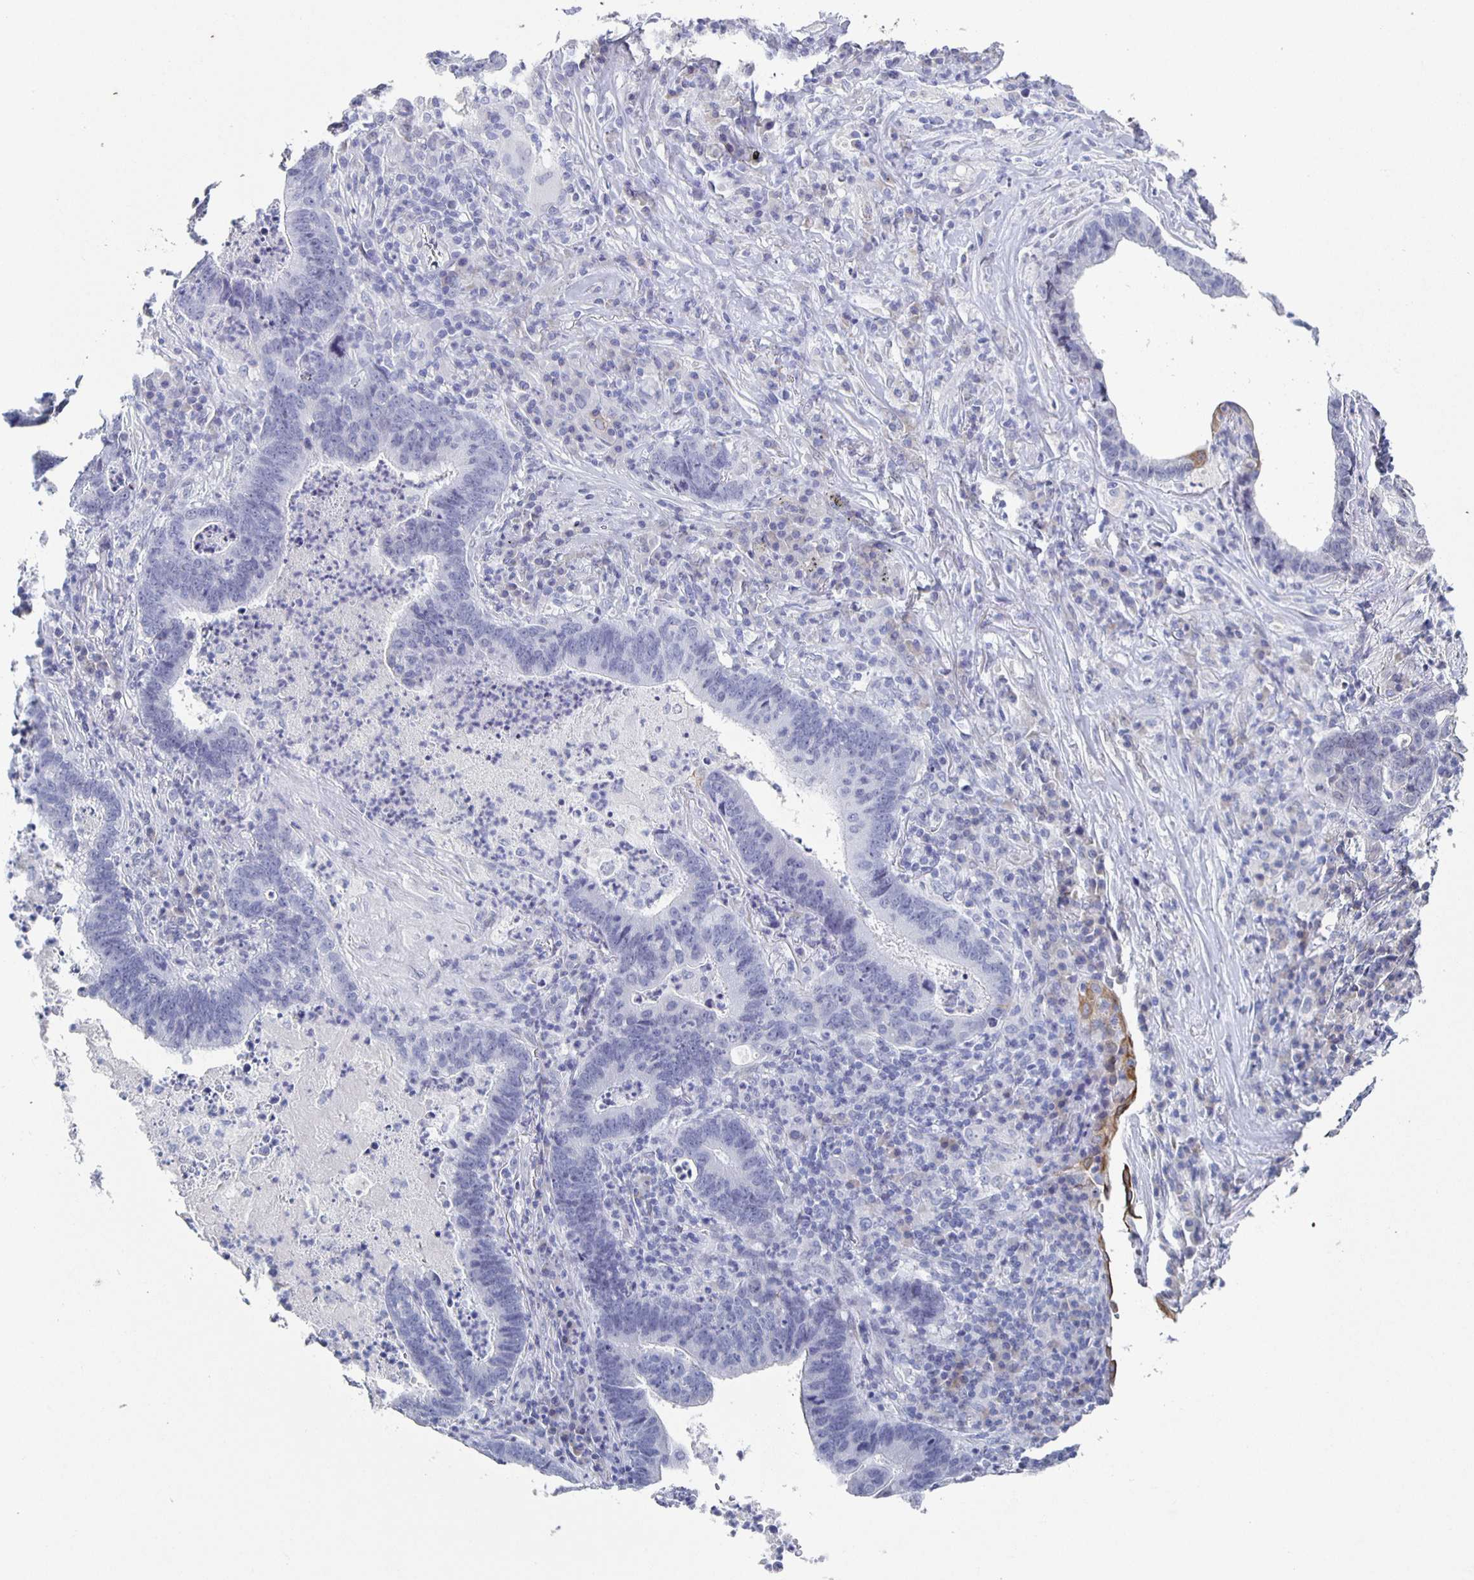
{"staining": {"intensity": "negative", "quantity": "none", "location": "none"}, "tissue": "lung cancer", "cell_type": "Tumor cells", "image_type": "cancer", "snomed": [{"axis": "morphology", "description": "Aneuploidy"}, {"axis": "morphology", "description": "Adenocarcinoma, NOS"}, {"axis": "morphology", "description": "Adenocarcinoma primary or metastatic"}, {"axis": "topography", "description": "Lung"}], "caption": "Immunohistochemistry micrograph of neoplastic tissue: lung cancer stained with DAB demonstrates no significant protein positivity in tumor cells. (Immunohistochemistry (ihc), brightfield microscopy, high magnification).", "gene": "CCDC17", "patient": {"sex": "female", "age": 75}}